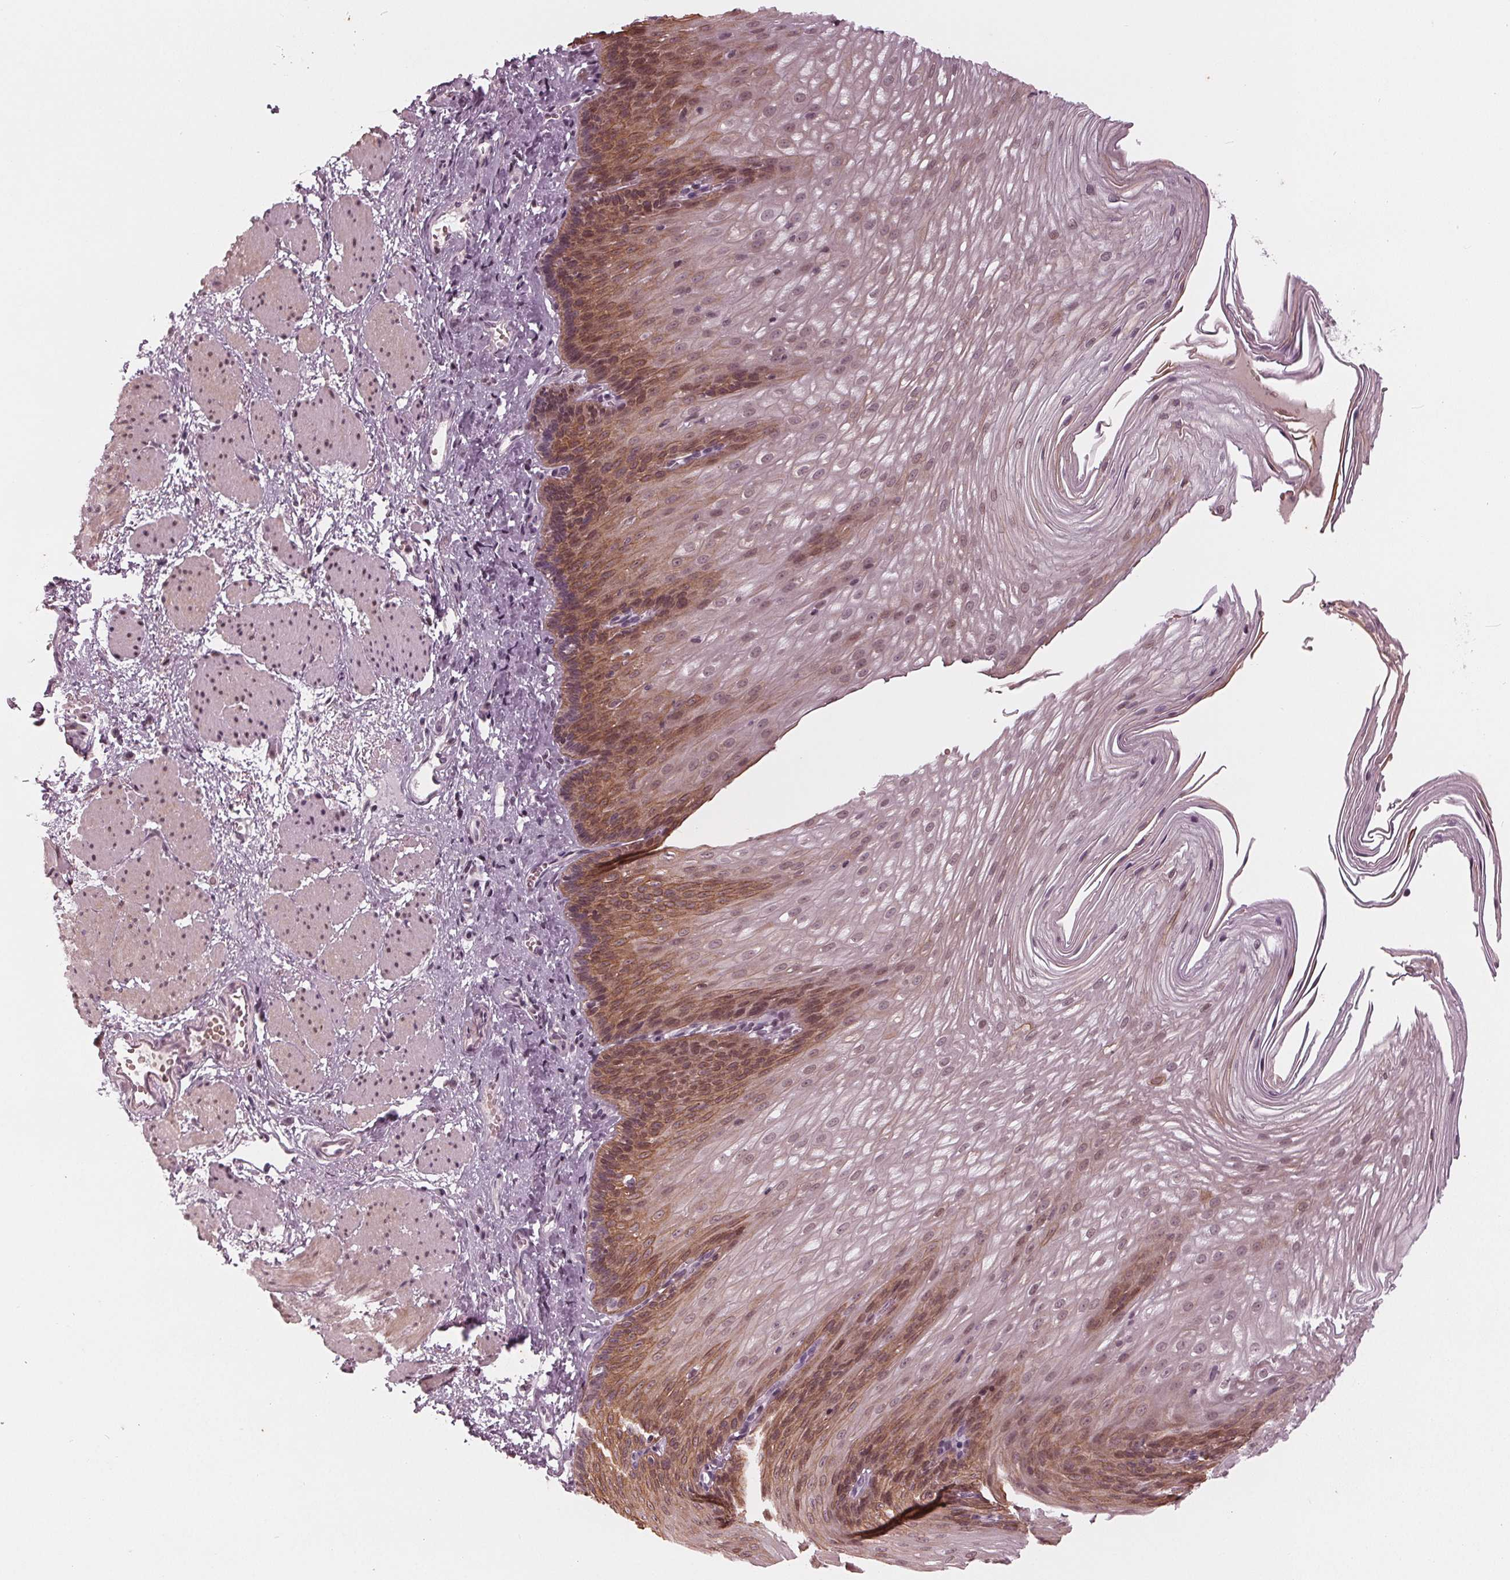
{"staining": {"intensity": "moderate", "quantity": "25%-75%", "location": "cytoplasmic/membranous,nuclear"}, "tissue": "esophagus", "cell_type": "Squamous epithelial cells", "image_type": "normal", "snomed": [{"axis": "morphology", "description": "Normal tissue, NOS"}, {"axis": "topography", "description": "Esophagus"}], "caption": "Immunohistochemistry (IHC) image of unremarkable human esophagus stained for a protein (brown), which displays medium levels of moderate cytoplasmic/membranous,nuclear expression in about 25%-75% of squamous epithelial cells.", "gene": "DNMT3L", "patient": {"sex": "male", "age": 62}}